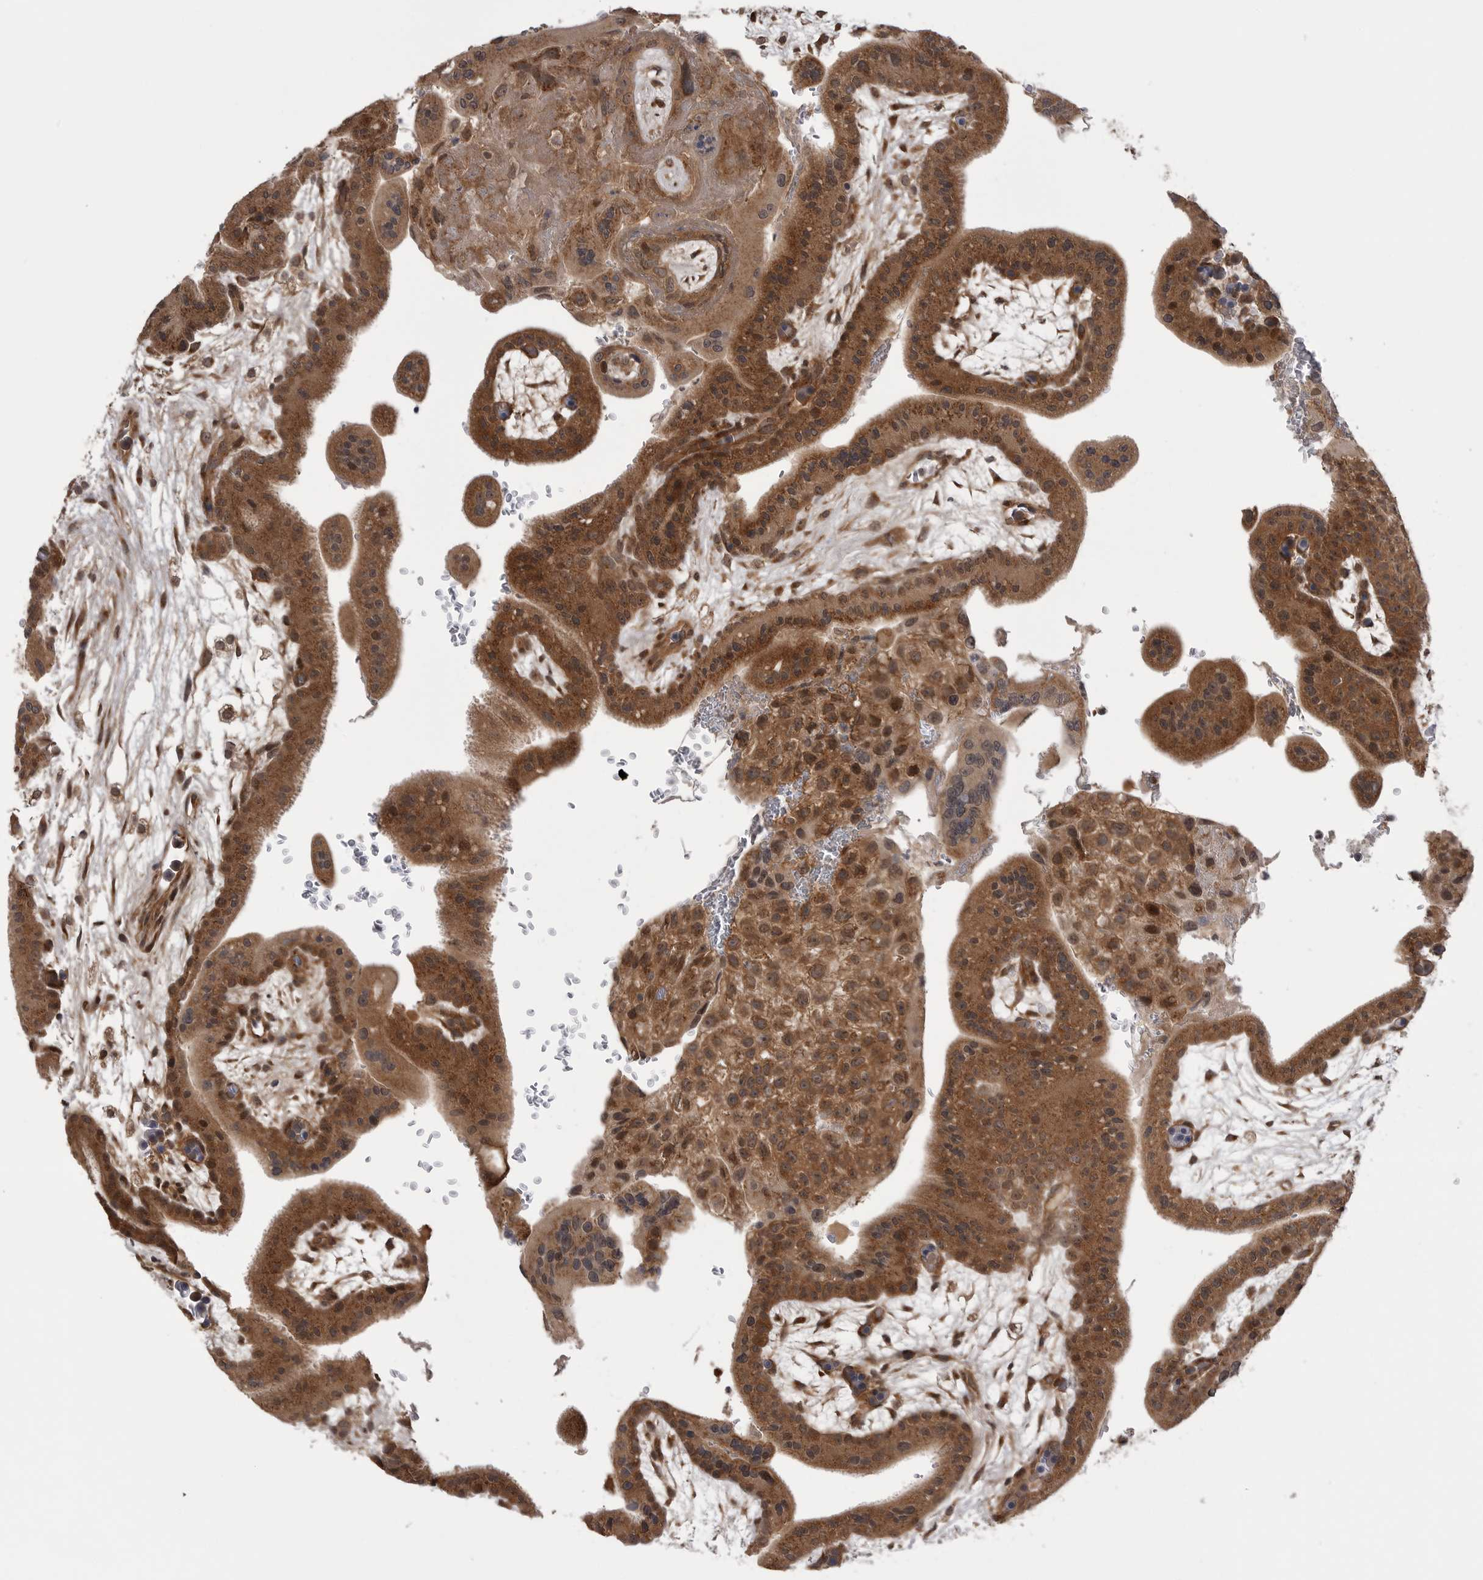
{"staining": {"intensity": "moderate", "quantity": ">75%", "location": "cytoplasmic/membranous"}, "tissue": "placenta", "cell_type": "Decidual cells", "image_type": "normal", "snomed": [{"axis": "morphology", "description": "Normal tissue, NOS"}, {"axis": "topography", "description": "Placenta"}], "caption": "Brown immunohistochemical staining in normal placenta reveals moderate cytoplasmic/membranous positivity in approximately >75% of decidual cells.", "gene": "PDCL", "patient": {"sex": "female", "age": 35}}